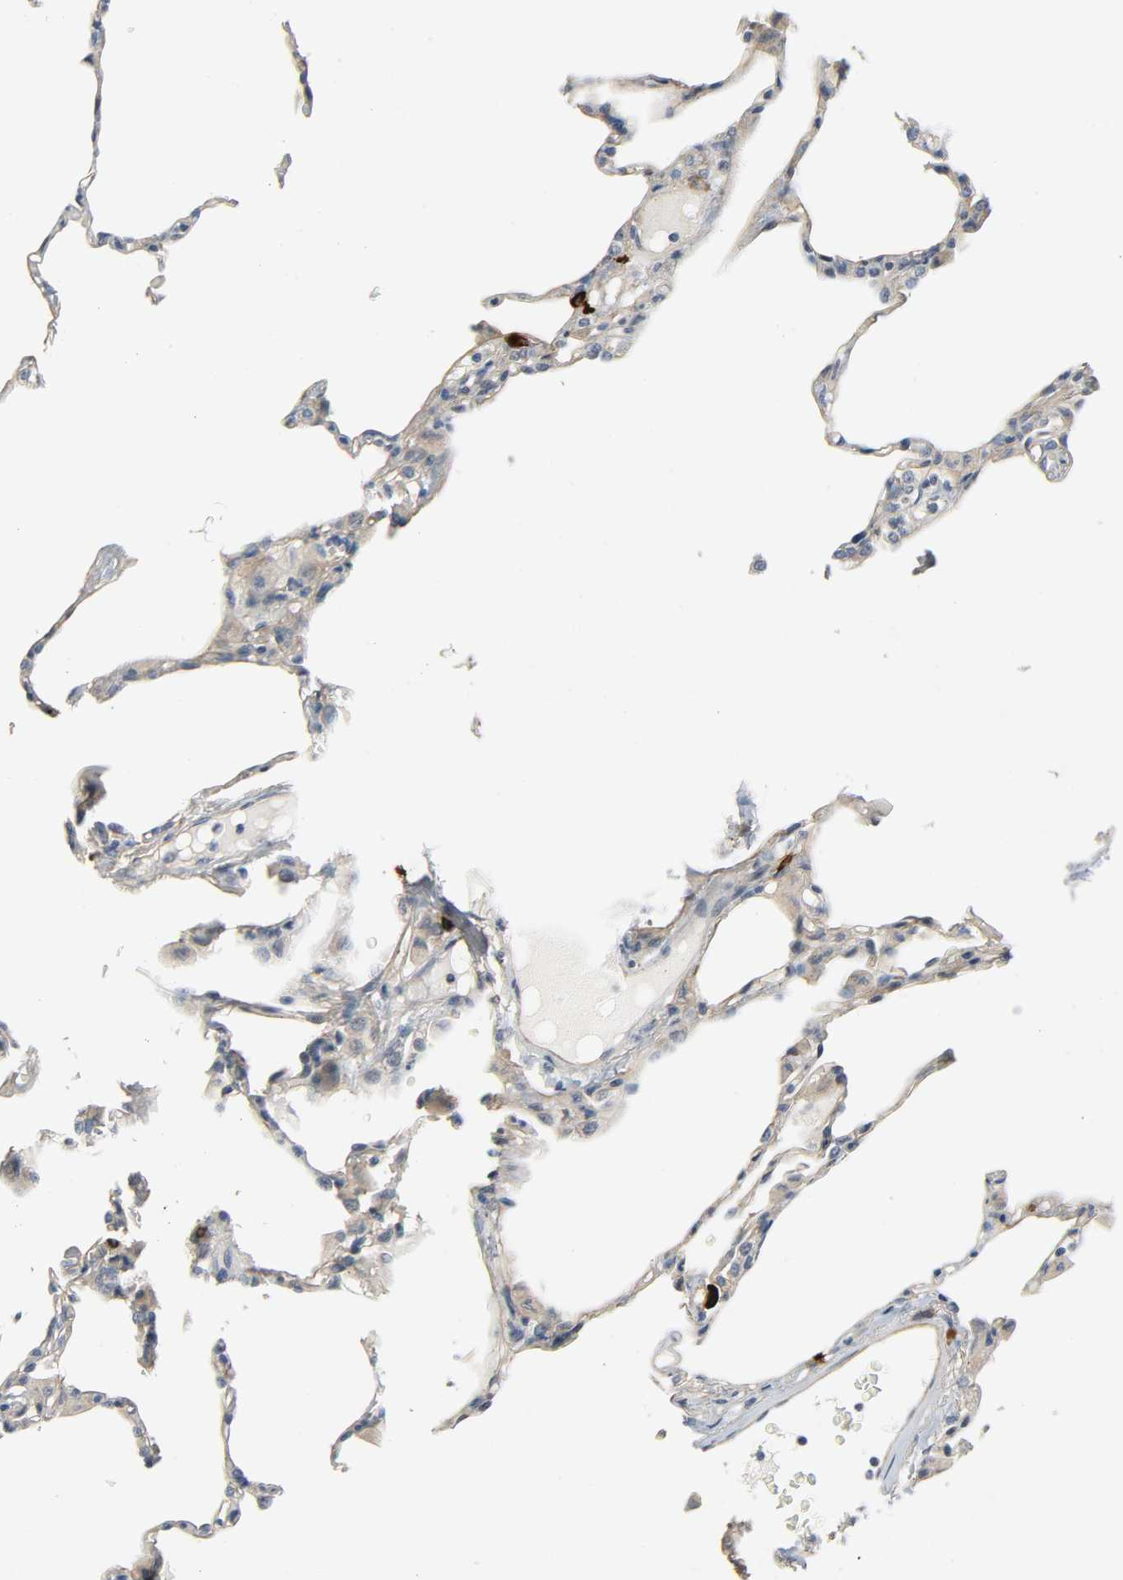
{"staining": {"intensity": "negative", "quantity": "none", "location": "none"}, "tissue": "lung", "cell_type": "Alveolar cells", "image_type": "normal", "snomed": [{"axis": "morphology", "description": "Normal tissue, NOS"}, {"axis": "topography", "description": "Lung"}], "caption": "IHC photomicrograph of normal lung: human lung stained with DAB (3,3'-diaminobenzidine) reveals no significant protein positivity in alveolar cells.", "gene": "LIMCH1", "patient": {"sex": "female", "age": 49}}